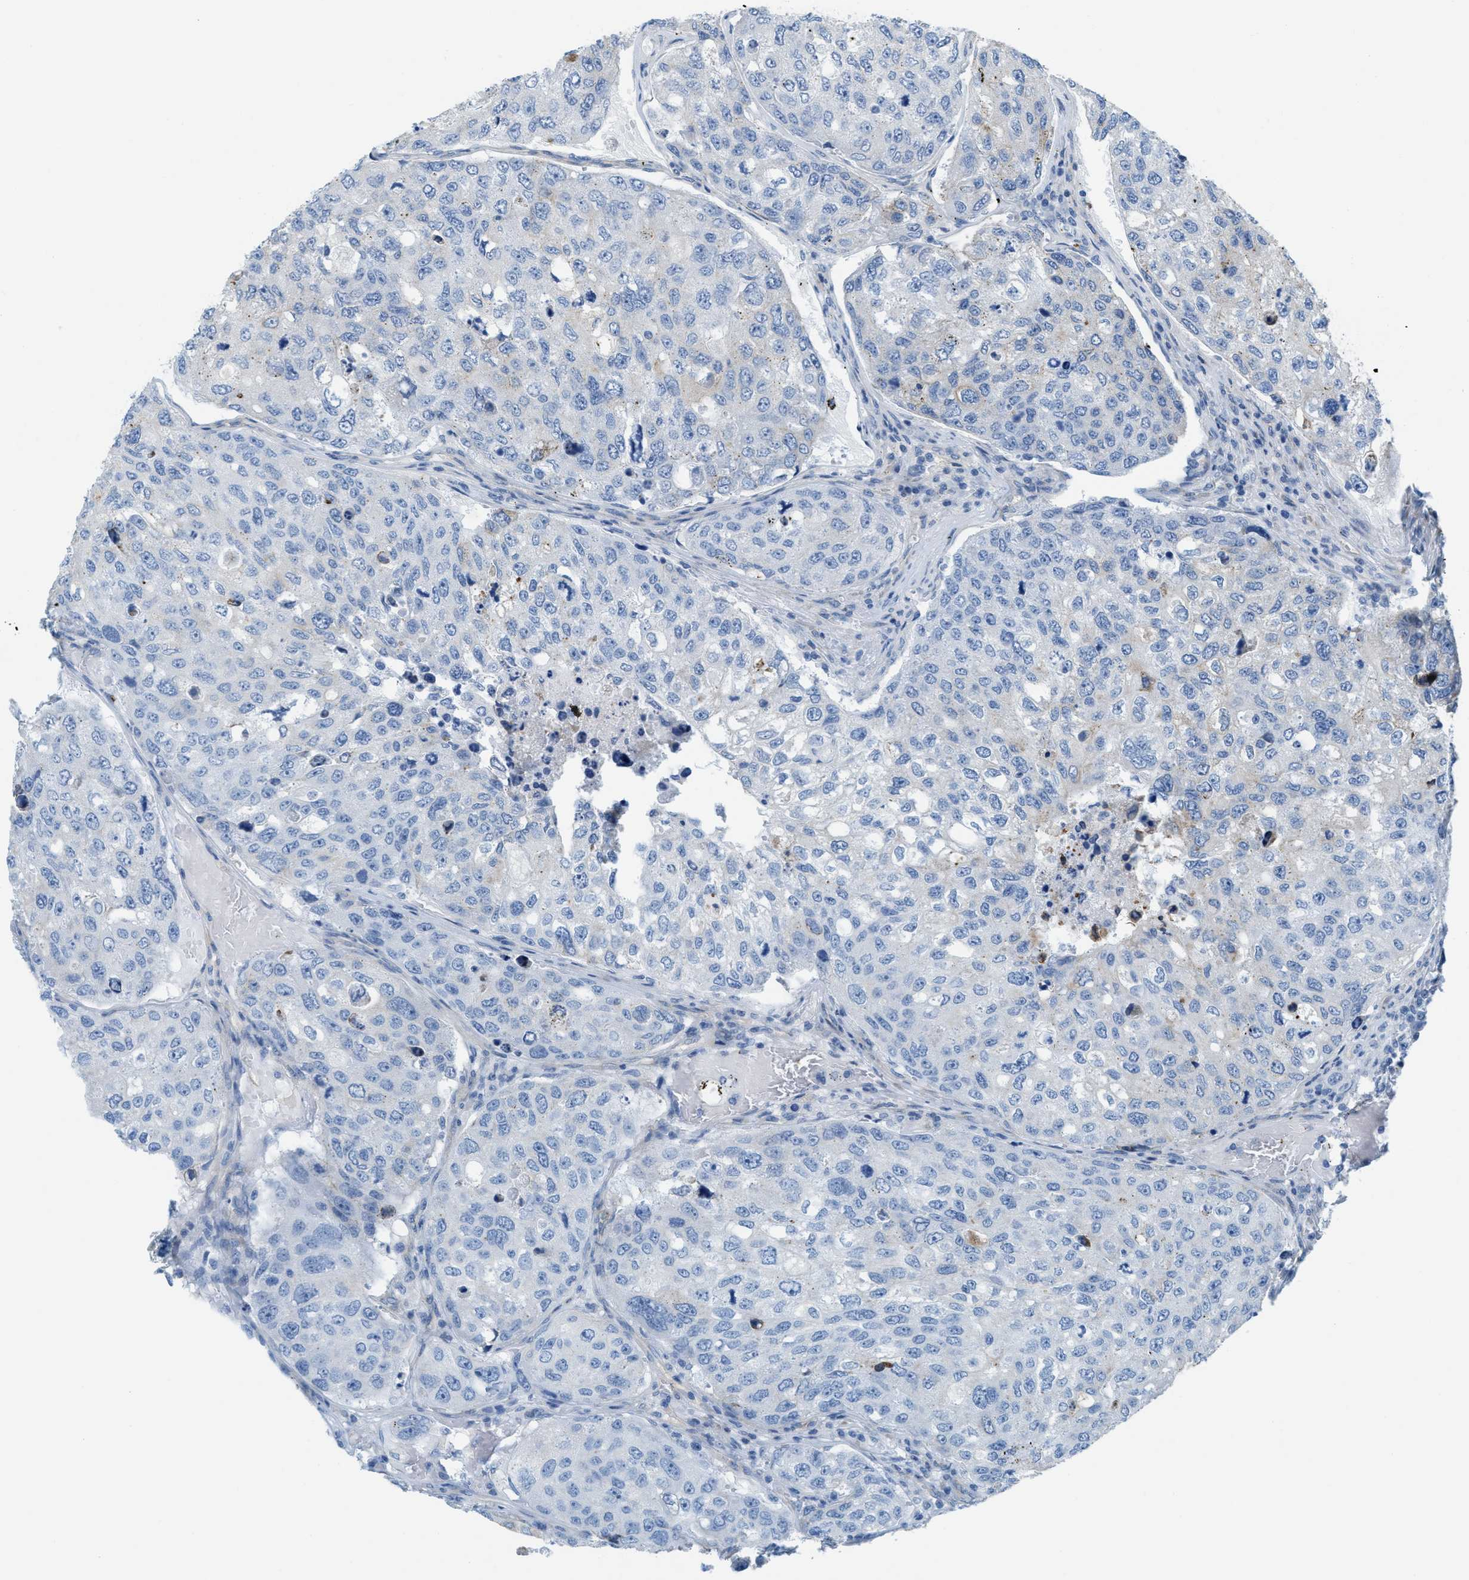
{"staining": {"intensity": "negative", "quantity": "none", "location": "none"}, "tissue": "urothelial cancer", "cell_type": "Tumor cells", "image_type": "cancer", "snomed": [{"axis": "morphology", "description": "Urothelial carcinoma, High grade"}, {"axis": "topography", "description": "Lymph node"}, {"axis": "topography", "description": "Urinary bladder"}], "caption": "This is an IHC image of urothelial cancer. There is no positivity in tumor cells.", "gene": "ASGR1", "patient": {"sex": "male", "age": 51}}